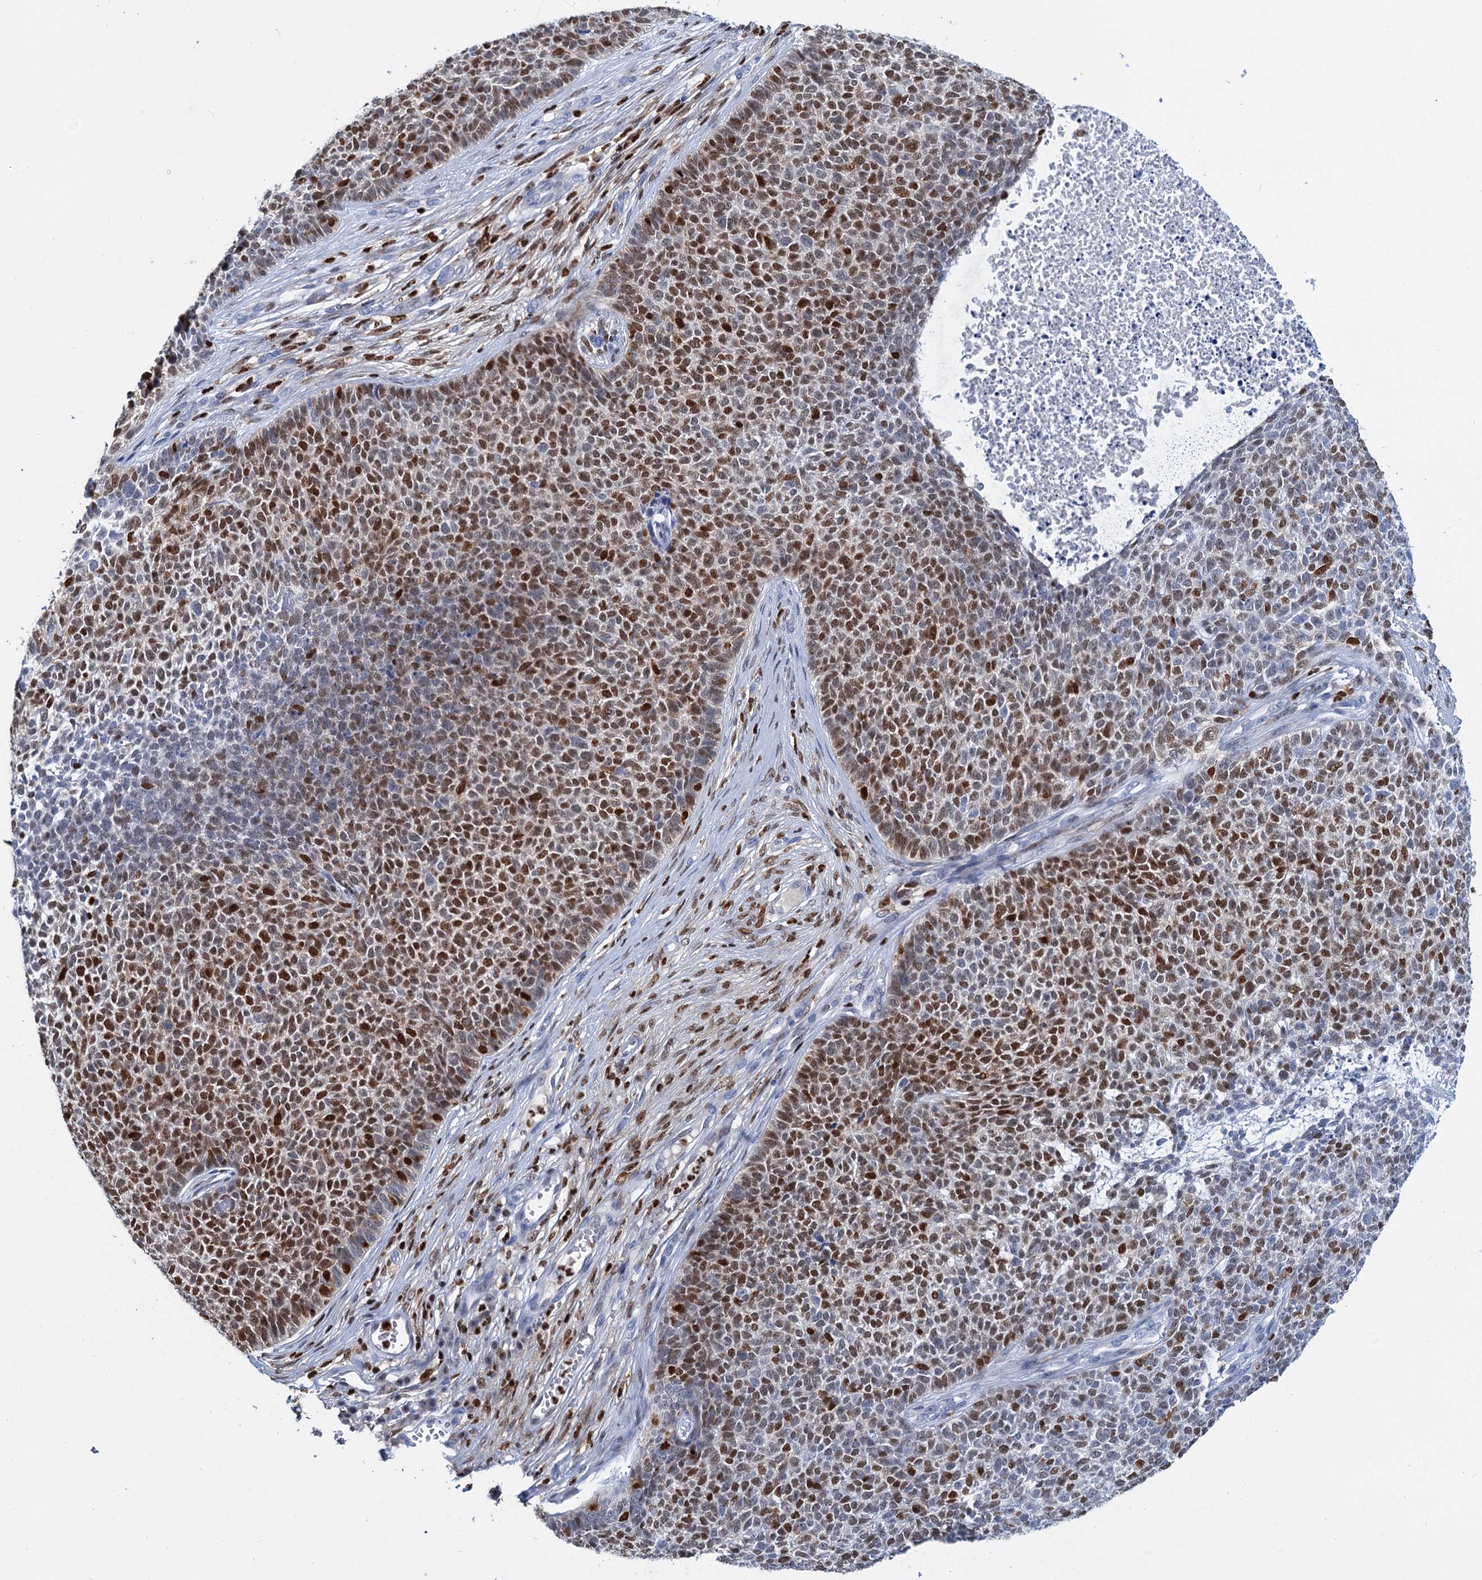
{"staining": {"intensity": "moderate", "quantity": ">75%", "location": "nuclear"}, "tissue": "skin cancer", "cell_type": "Tumor cells", "image_type": "cancer", "snomed": [{"axis": "morphology", "description": "Basal cell carcinoma"}, {"axis": "topography", "description": "Skin"}], "caption": "This is a photomicrograph of IHC staining of skin basal cell carcinoma, which shows moderate positivity in the nuclear of tumor cells.", "gene": "CELF2", "patient": {"sex": "female", "age": 84}}